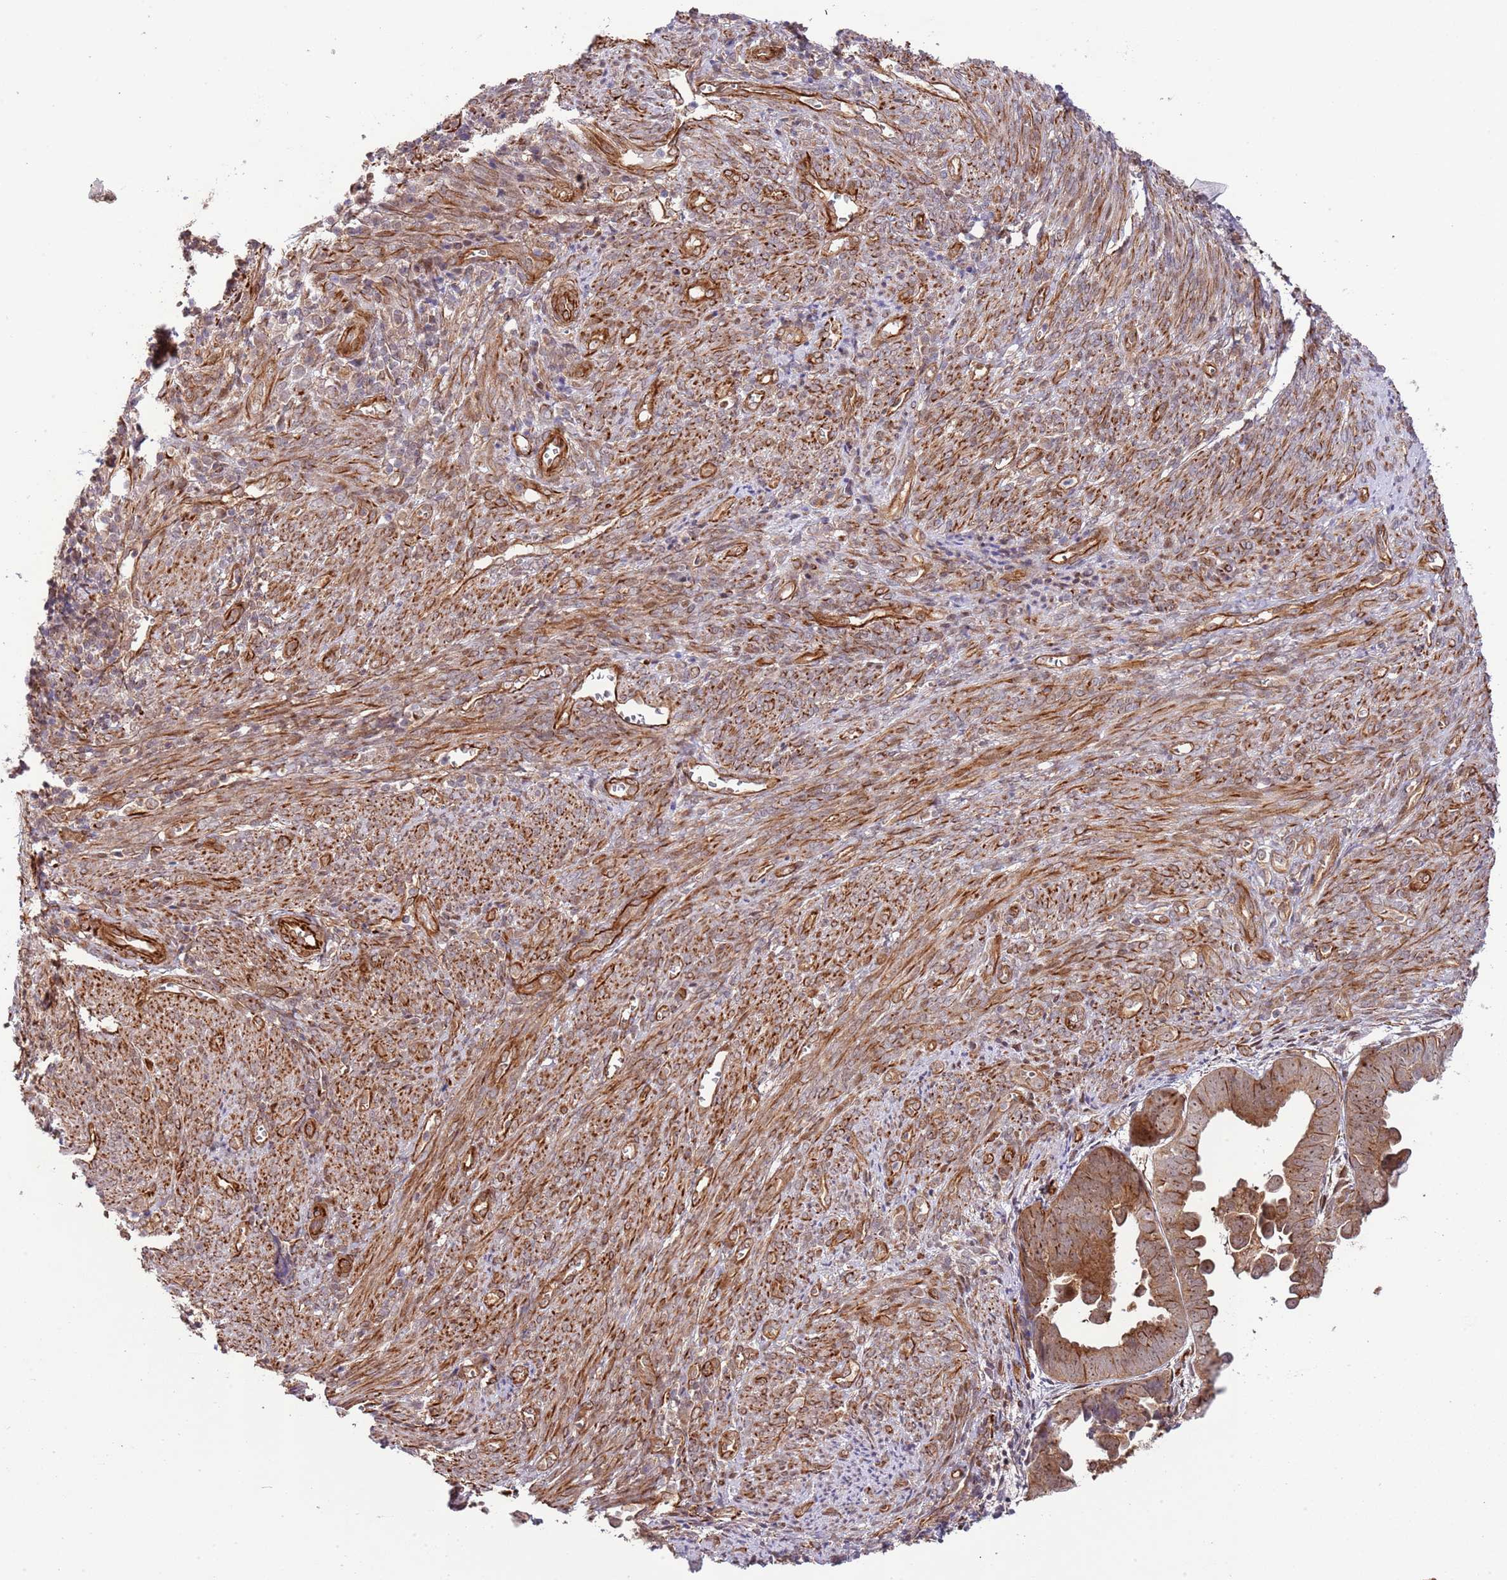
{"staining": {"intensity": "moderate", "quantity": ">75%", "location": "cytoplasmic/membranous,nuclear"}, "tissue": "endometrial cancer", "cell_type": "Tumor cells", "image_type": "cancer", "snomed": [{"axis": "morphology", "description": "Adenocarcinoma, NOS"}, {"axis": "topography", "description": "Endometrium"}], "caption": "Endometrial cancer (adenocarcinoma) stained with a brown dye displays moderate cytoplasmic/membranous and nuclear positive positivity in about >75% of tumor cells.", "gene": "NEK3", "patient": {"sex": "female", "age": 75}}